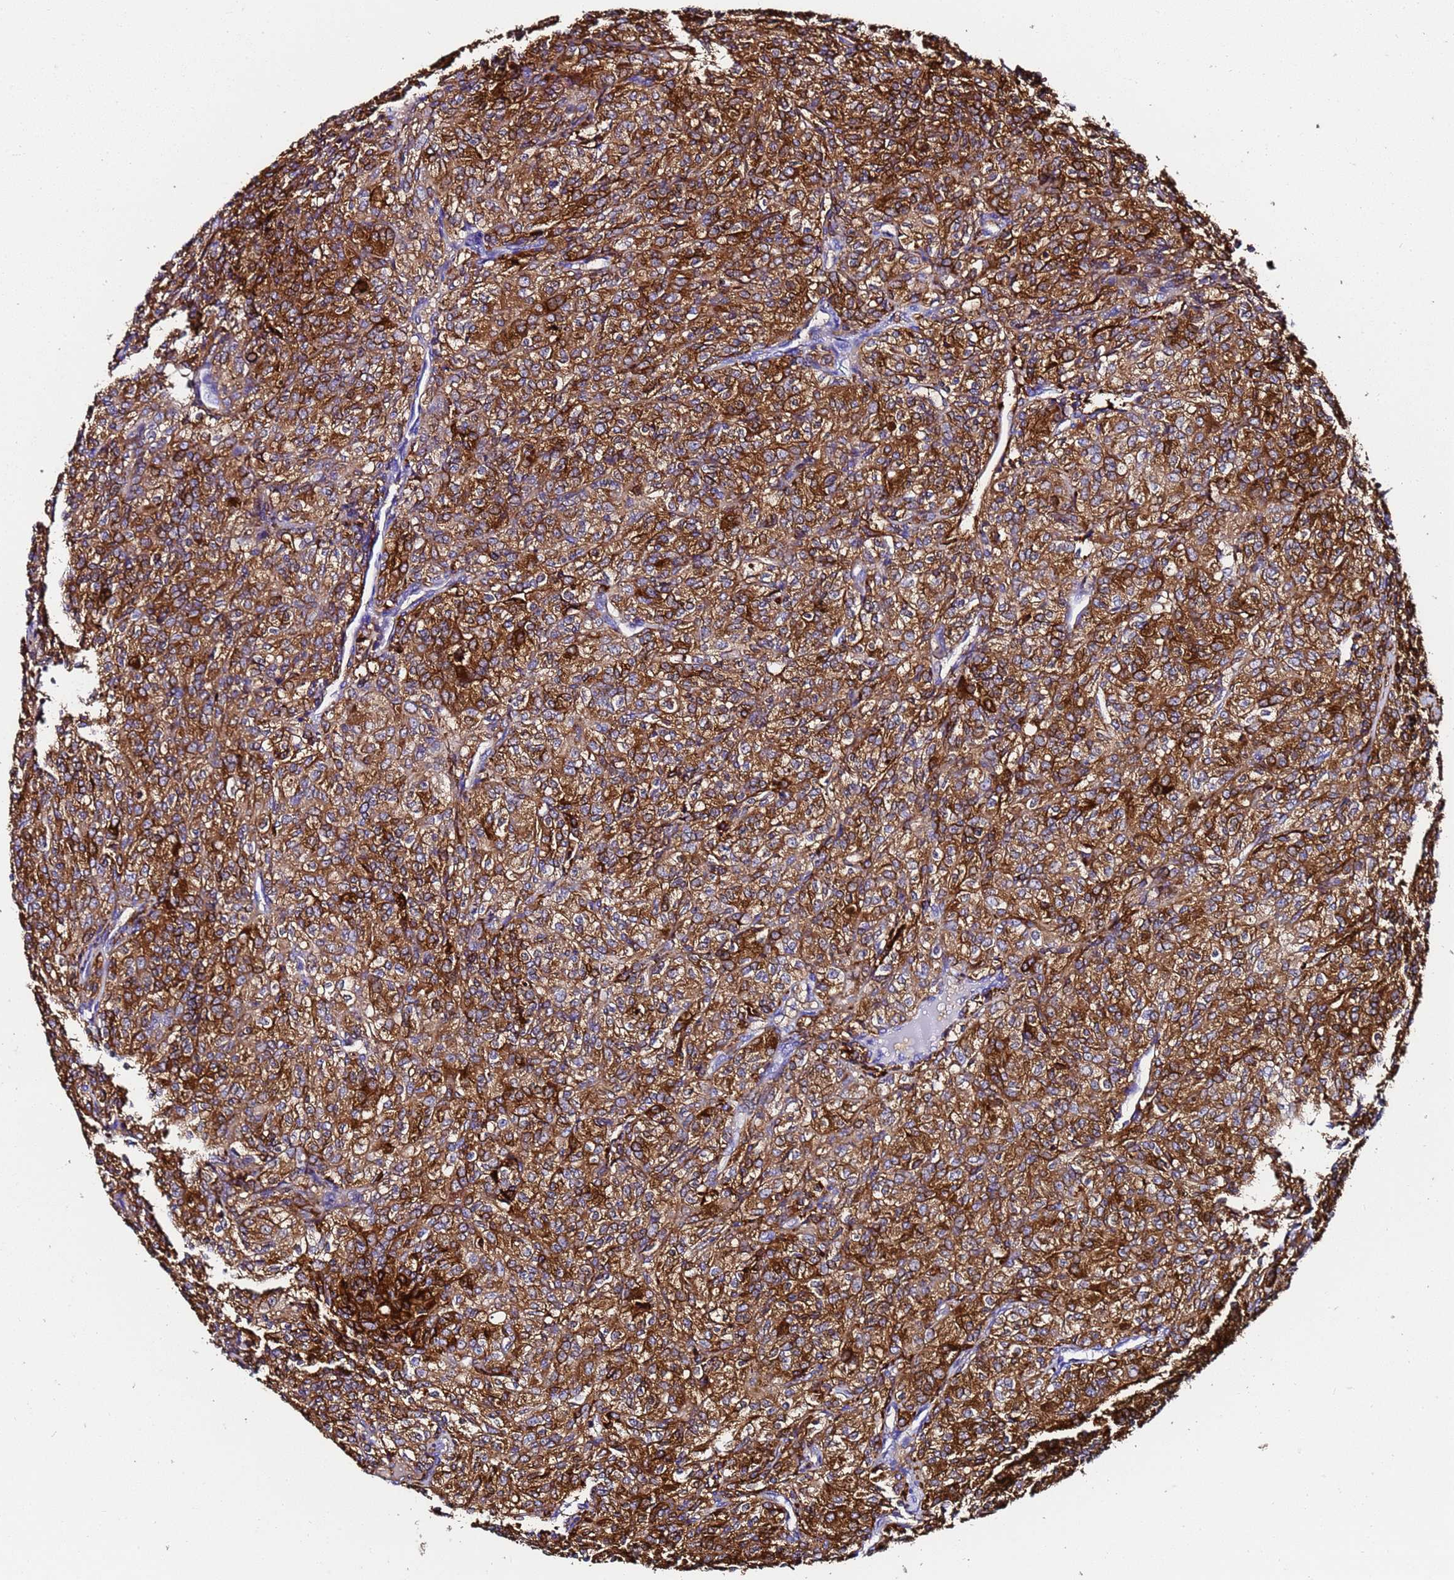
{"staining": {"intensity": "strong", "quantity": ">75%", "location": "cytoplasmic/membranous"}, "tissue": "renal cancer", "cell_type": "Tumor cells", "image_type": "cancer", "snomed": [{"axis": "morphology", "description": "Adenocarcinoma, NOS"}, {"axis": "topography", "description": "Kidney"}], "caption": "Immunohistochemistry of renal cancer reveals high levels of strong cytoplasmic/membranous staining in about >75% of tumor cells.", "gene": "FTL", "patient": {"sex": "male", "age": 77}}